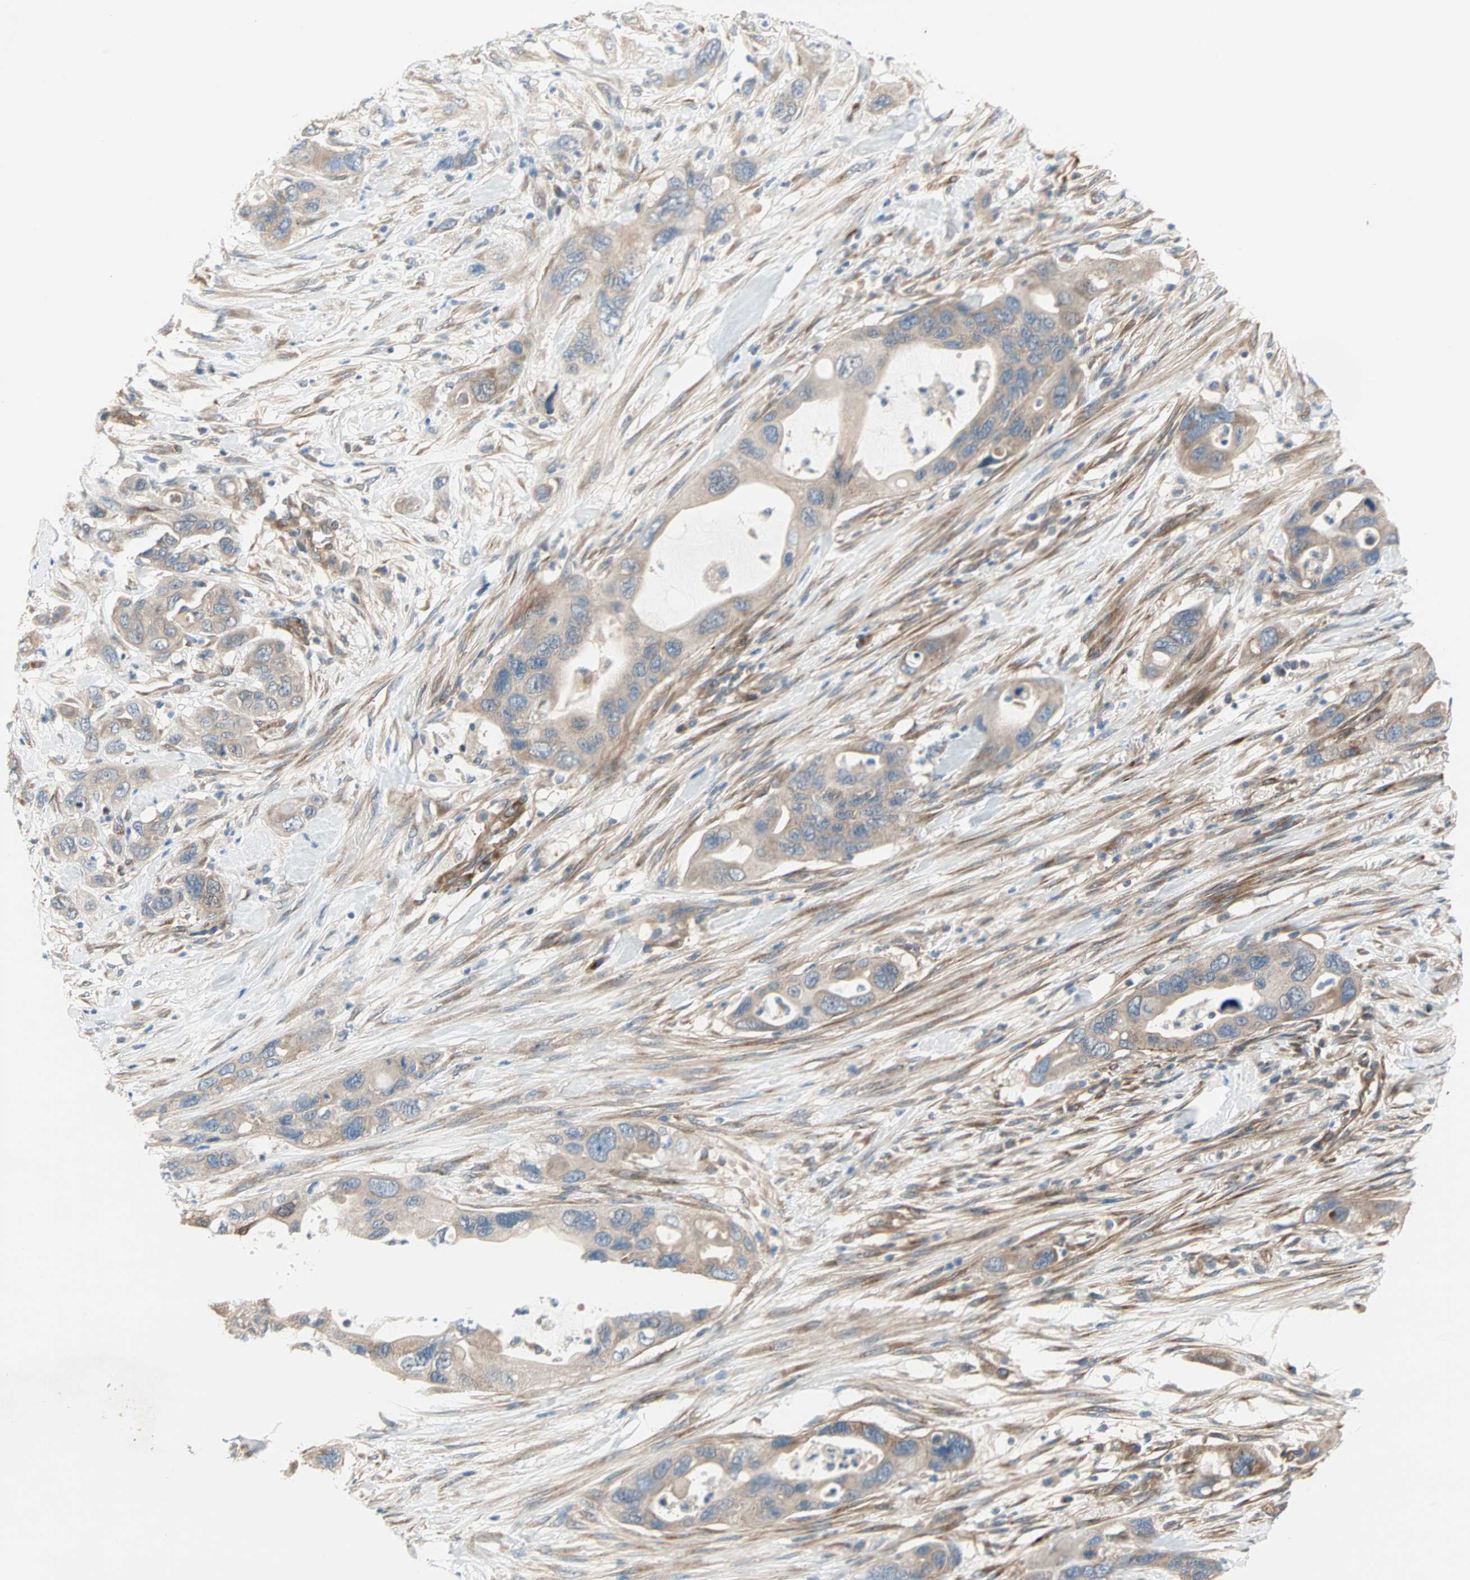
{"staining": {"intensity": "moderate", "quantity": "25%-75%", "location": "cytoplasmic/membranous"}, "tissue": "pancreatic cancer", "cell_type": "Tumor cells", "image_type": "cancer", "snomed": [{"axis": "morphology", "description": "Adenocarcinoma, NOS"}, {"axis": "topography", "description": "Pancreas"}], "caption": "Protein staining of pancreatic cancer (adenocarcinoma) tissue exhibits moderate cytoplasmic/membranous staining in approximately 25%-75% of tumor cells.", "gene": "PDE8A", "patient": {"sex": "female", "age": 71}}